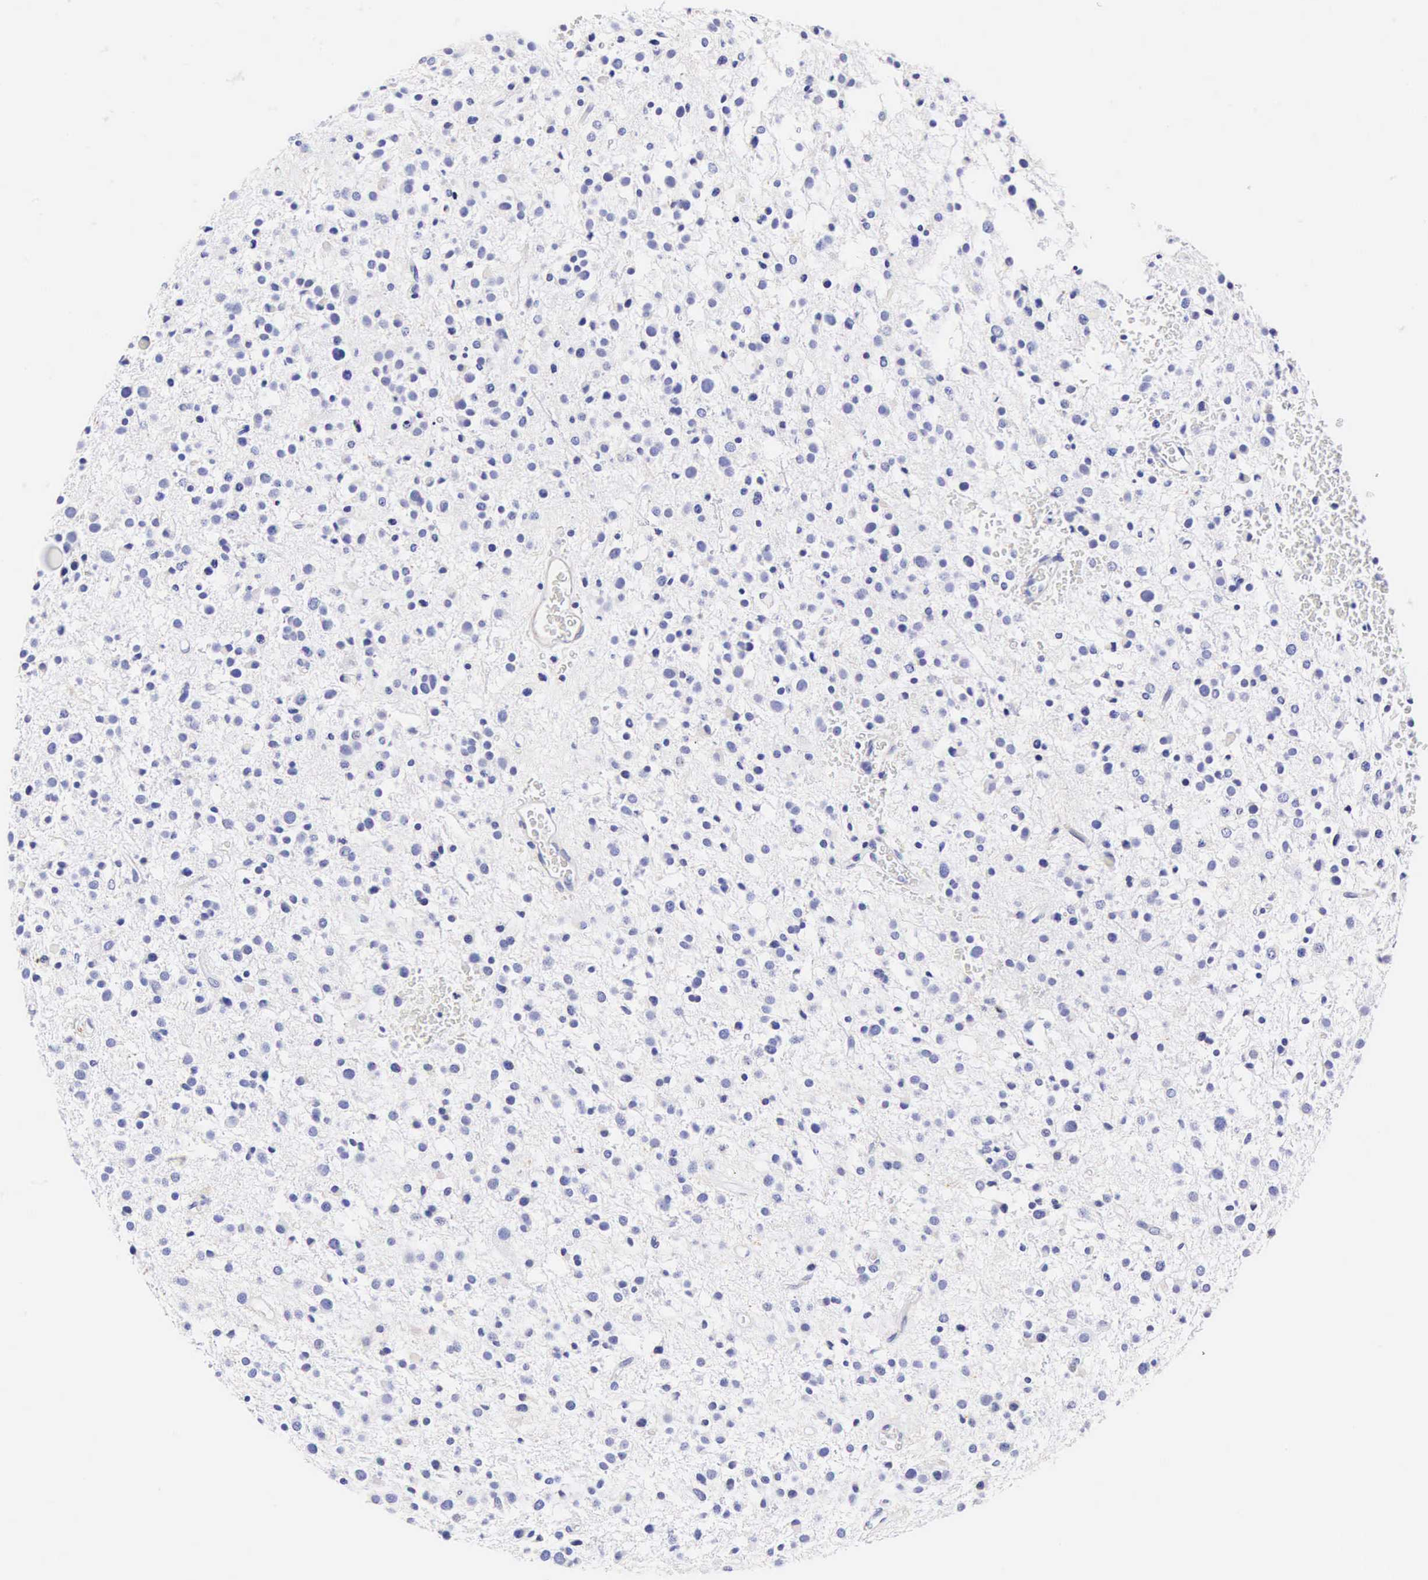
{"staining": {"intensity": "negative", "quantity": "none", "location": "none"}, "tissue": "glioma", "cell_type": "Tumor cells", "image_type": "cancer", "snomed": [{"axis": "morphology", "description": "Glioma, malignant, Low grade"}, {"axis": "topography", "description": "Brain"}], "caption": "An IHC image of glioma is shown. There is no staining in tumor cells of glioma.", "gene": "CNN1", "patient": {"sex": "female", "age": 36}}